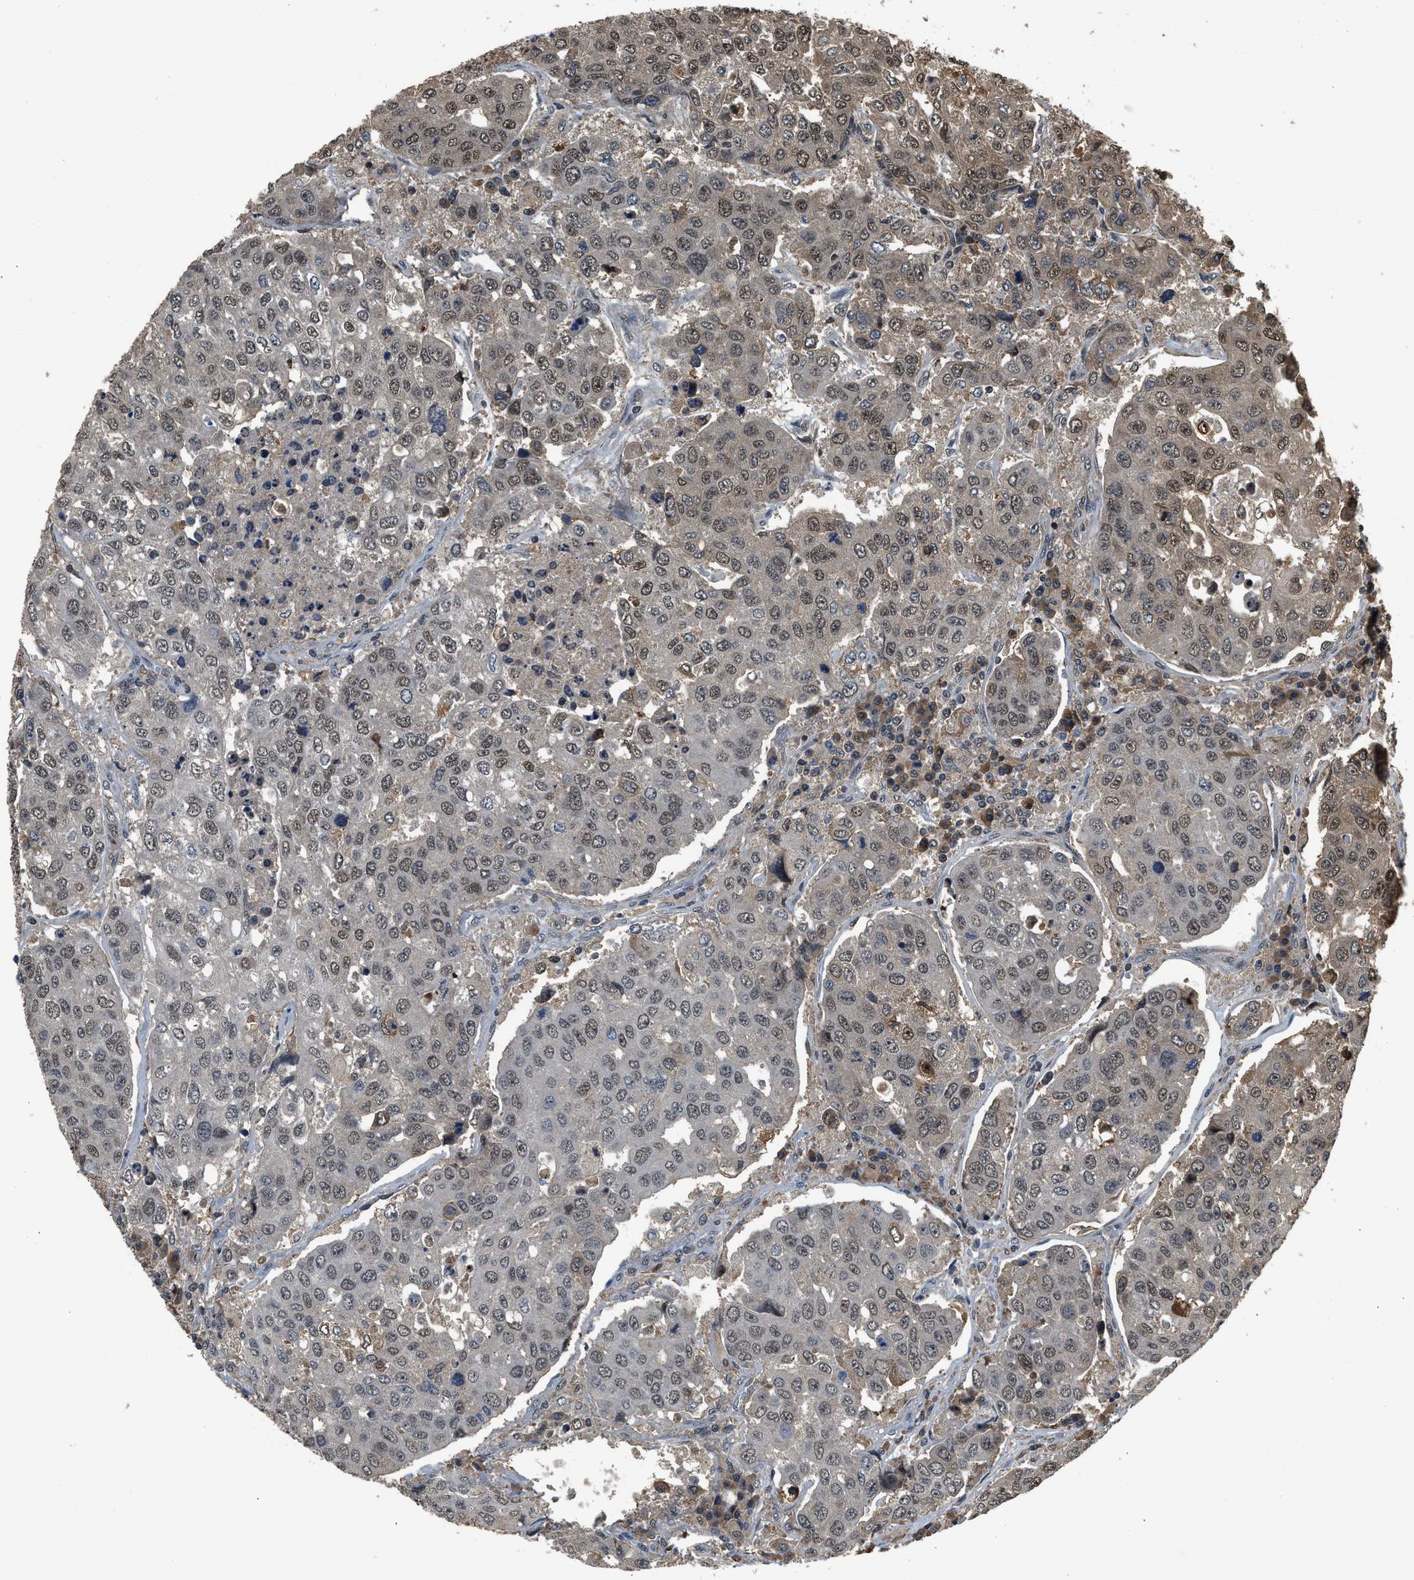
{"staining": {"intensity": "weak", "quantity": "25%-75%", "location": "nuclear"}, "tissue": "urothelial cancer", "cell_type": "Tumor cells", "image_type": "cancer", "snomed": [{"axis": "morphology", "description": "Urothelial carcinoma, High grade"}, {"axis": "topography", "description": "Lymph node"}, {"axis": "topography", "description": "Urinary bladder"}], "caption": "DAB (3,3'-diaminobenzidine) immunohistochemical staining of human urothelial cancer displays weak nuclear protein positivity in approximately 25%-75% of tumor cells.", "gene": "SLC15A4", "patient": {"sex": "male", "age": 51}}